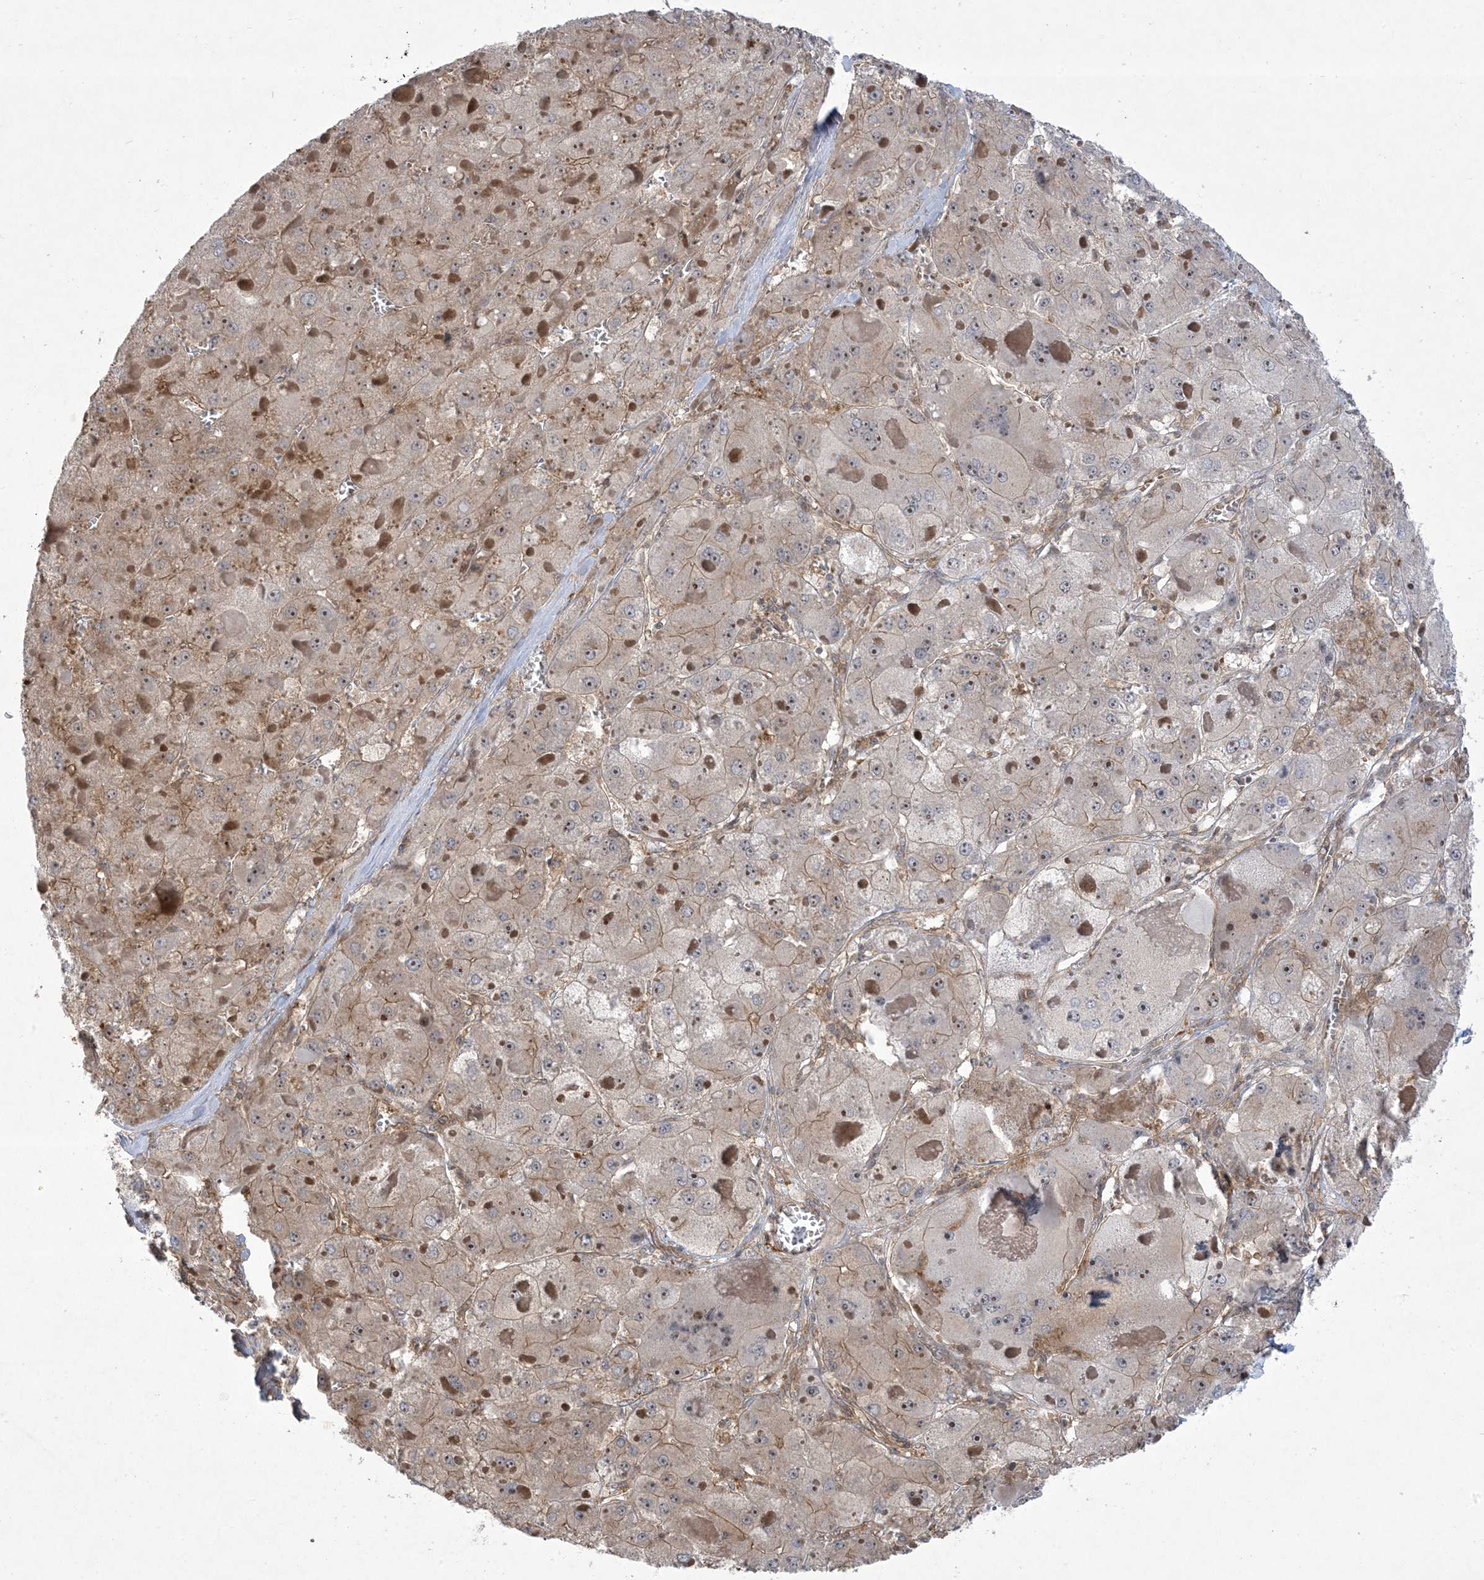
{"staining": {"intensity": "moderate", "quantity": ">75%", "location": "cytoplasmic/membranous,nuclear"}, "tissue": "liver cancer", "cell_type": "Tumor cells", "image_type": "cancer", "snomed": [{"axis": "morphology", "description": "Carcinoma, Hepatocellular, NOS"}, {"axis": "topography", "description": "Liver"}], "caption": "Liver hepatocellular carcinoma tissue exhibits moderate cytoplasmic/membranous and nuclear staining in about >75% of tumor cells", "gene": "SOGA3", "patient": {"sex": "female", "age": 73}}